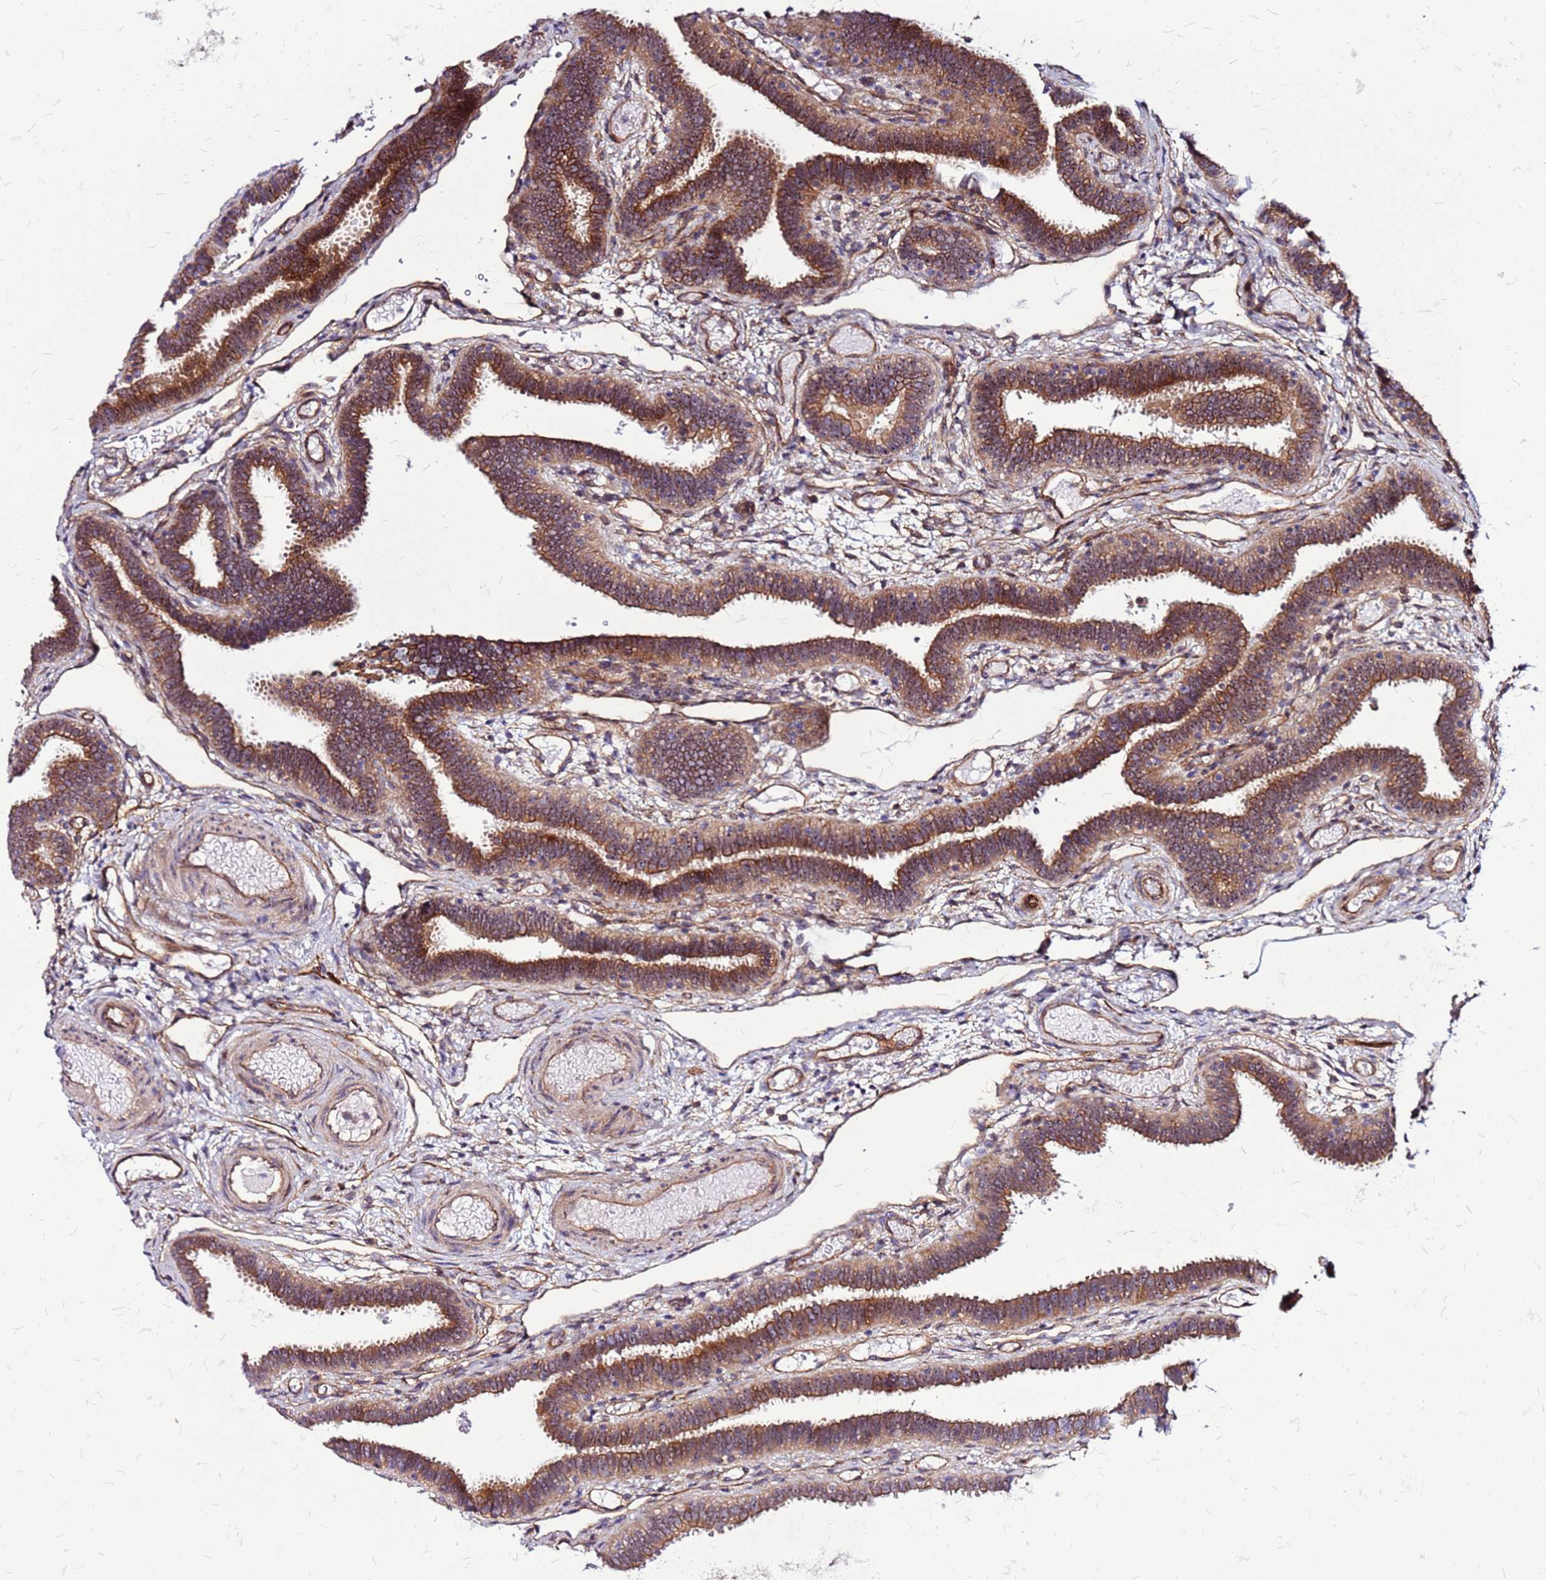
{"staining": {"intensity": "moderate", "quantity": ">75%", "location": "cytoplasmic/membranous,nuclear"}, "tissue": "fallopian tube", "cell_type": "Glandular cells", "image_type": "normal", "snomed": [{"axis": "morphology", "description": "Normal tissue, NOS"}, {"axis": "topography", "description": "Fallopian tube"}], "caption": "IHC (DAB) staining of normal fallopian tube reveals moderate cytoplasmic/membranous,nuclear protein staining in about >75% of glandular cells.", "gene": "TOPAZ1", "patient": {"sex": "female", "age": 37}}